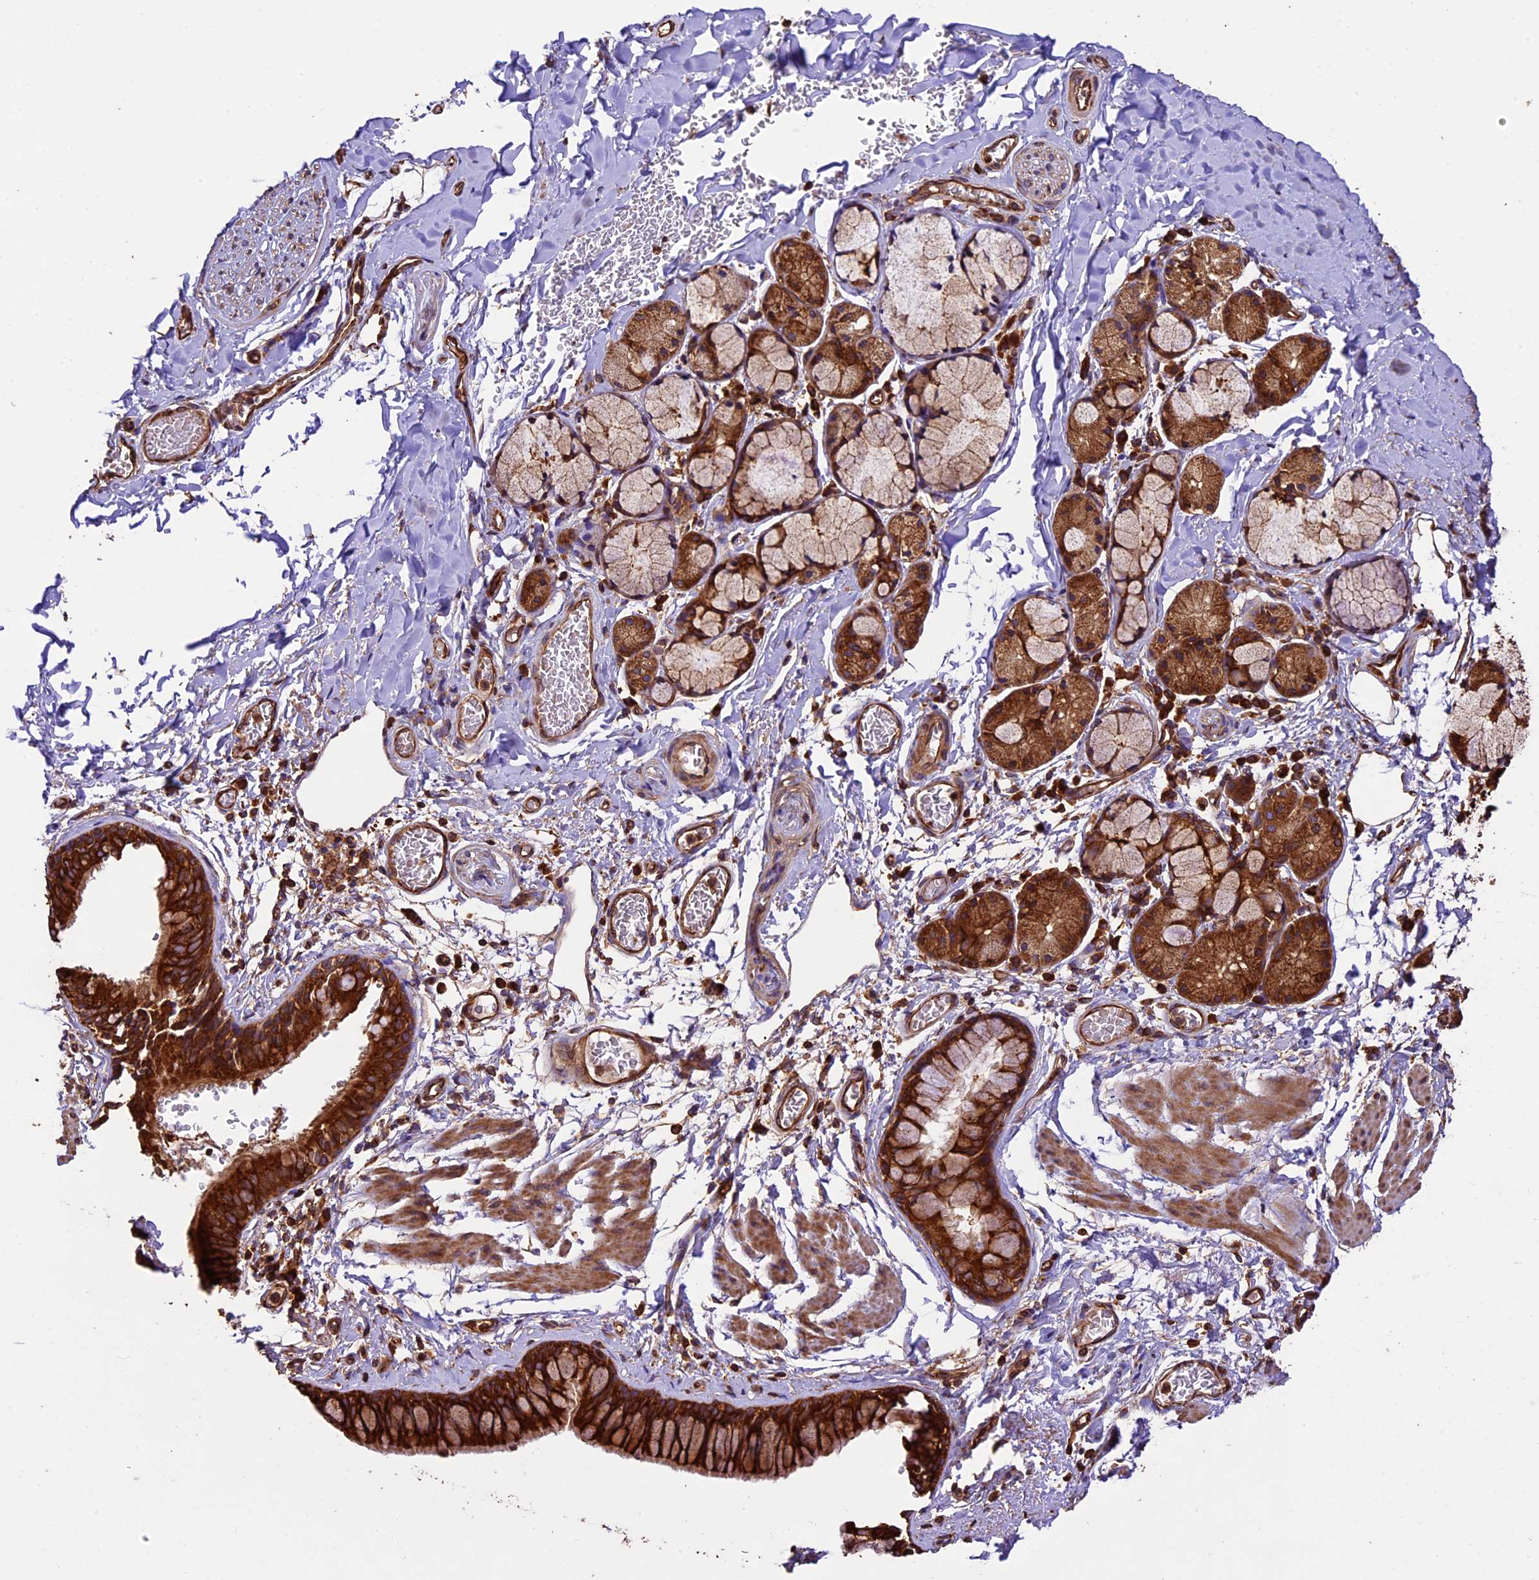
{"staining": {"intensity": "strong", "quantity": ">75%", "location": "cytoplasmic/membranous"}, "tissue": "bronchus", "cell_type": "Respiratory epithelial cells", "image_type": "normal", "snomed": [{"axis": "morphology", "description": "Normal tissue, NOS"}, {"axis": "topography", "description": "Cartilage tissue"}, {"axis": "topography", "description": "Bronchus"}], "caption": "About >75% of respiratory epithelial cells in normal bronchus exhibit strong cytoplasmic/membranous protein staining as visualized by brown immunohistochemical staining.", "gene": "KARS1", "patient": {"sex": "female", "age": 36}}